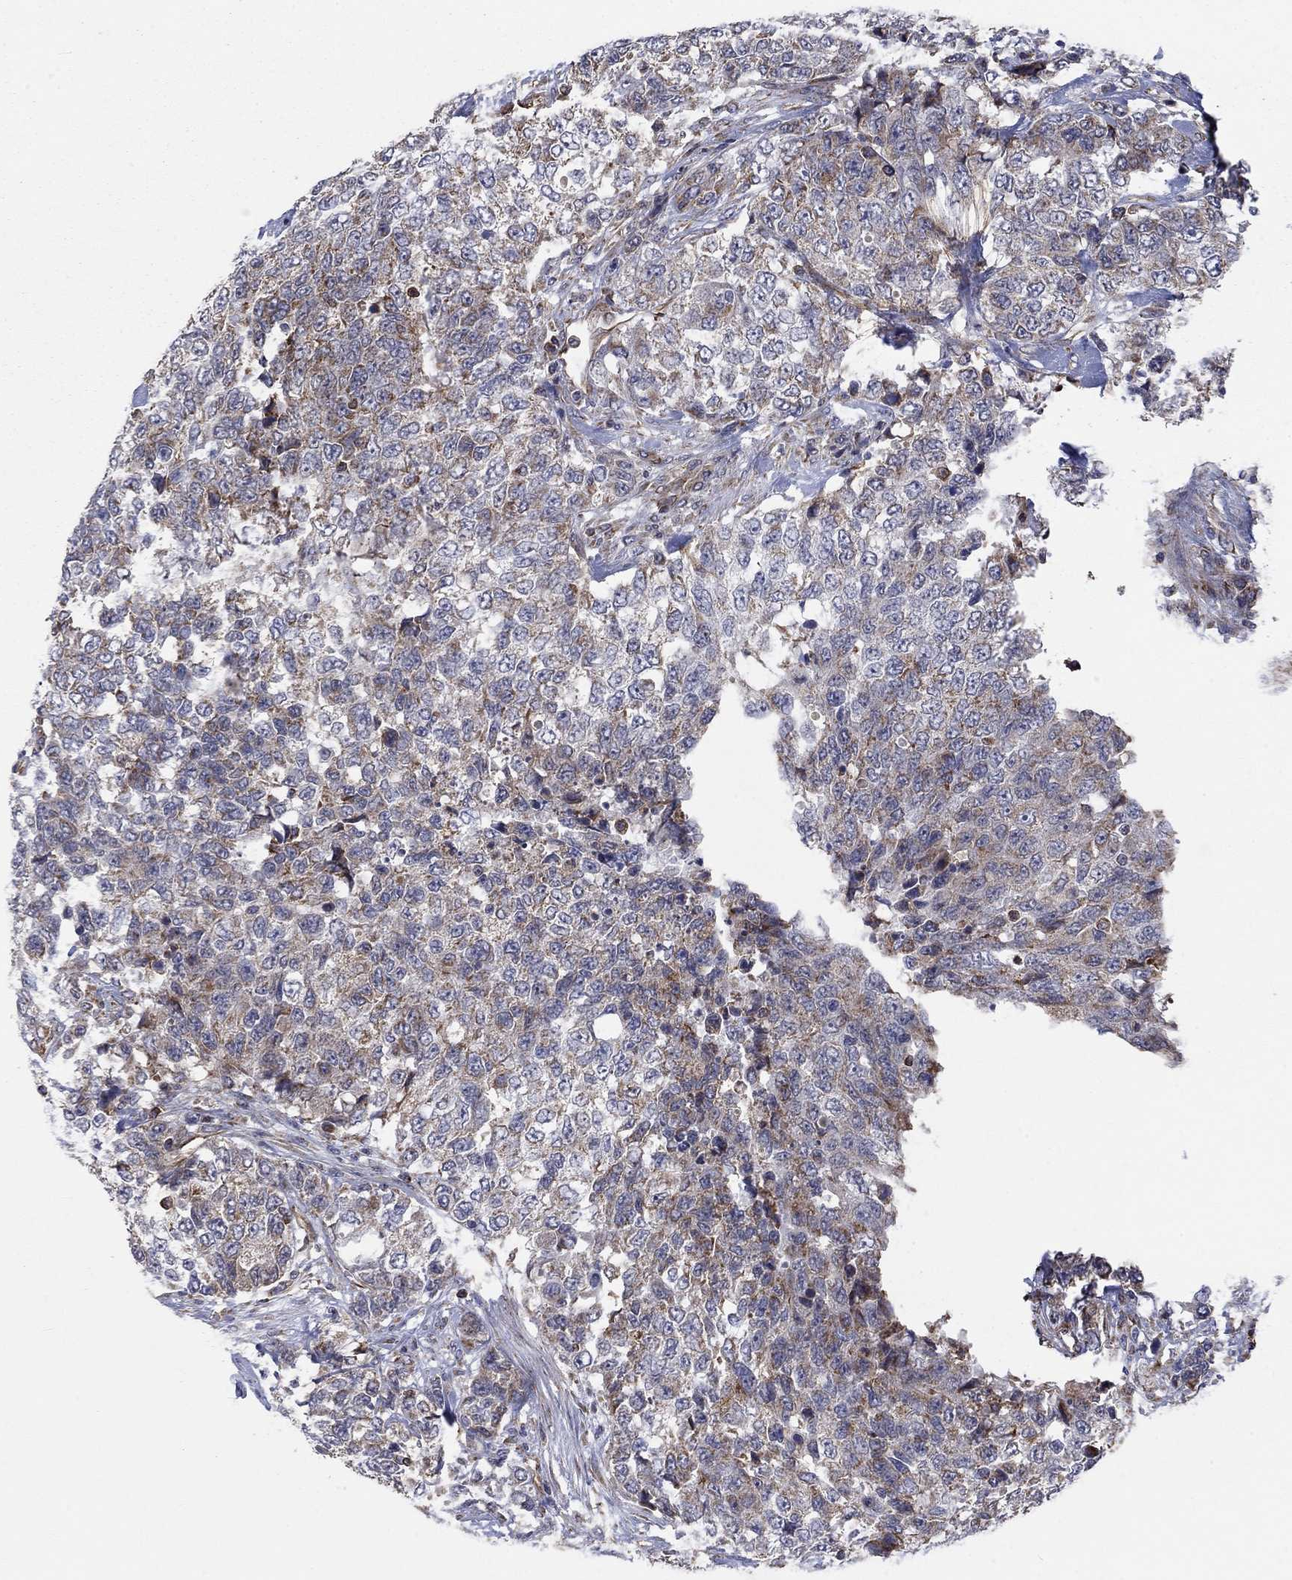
{"staining": {"intensity": "moderate", "quantity": "<25%", "location": "cytoplasmic/membranous"}, "tissue": "urothelial cancer", "cell_type": "Tumor cells", "image_type": "cancer", "snomed": [{"axis": "morphology", "description": "Urothelial carcinoma, High grade"}, {"axis": "topography", "description": "Urinary bladder"}], "caption": "Urothelial cancer stained for a protein (brown) exhibits moderate cytoplasmic/membranous positive staining in about <25% of tumor cells.", "gene": "NDUFC1", "patient": {"sex": "female", "age": 78}}